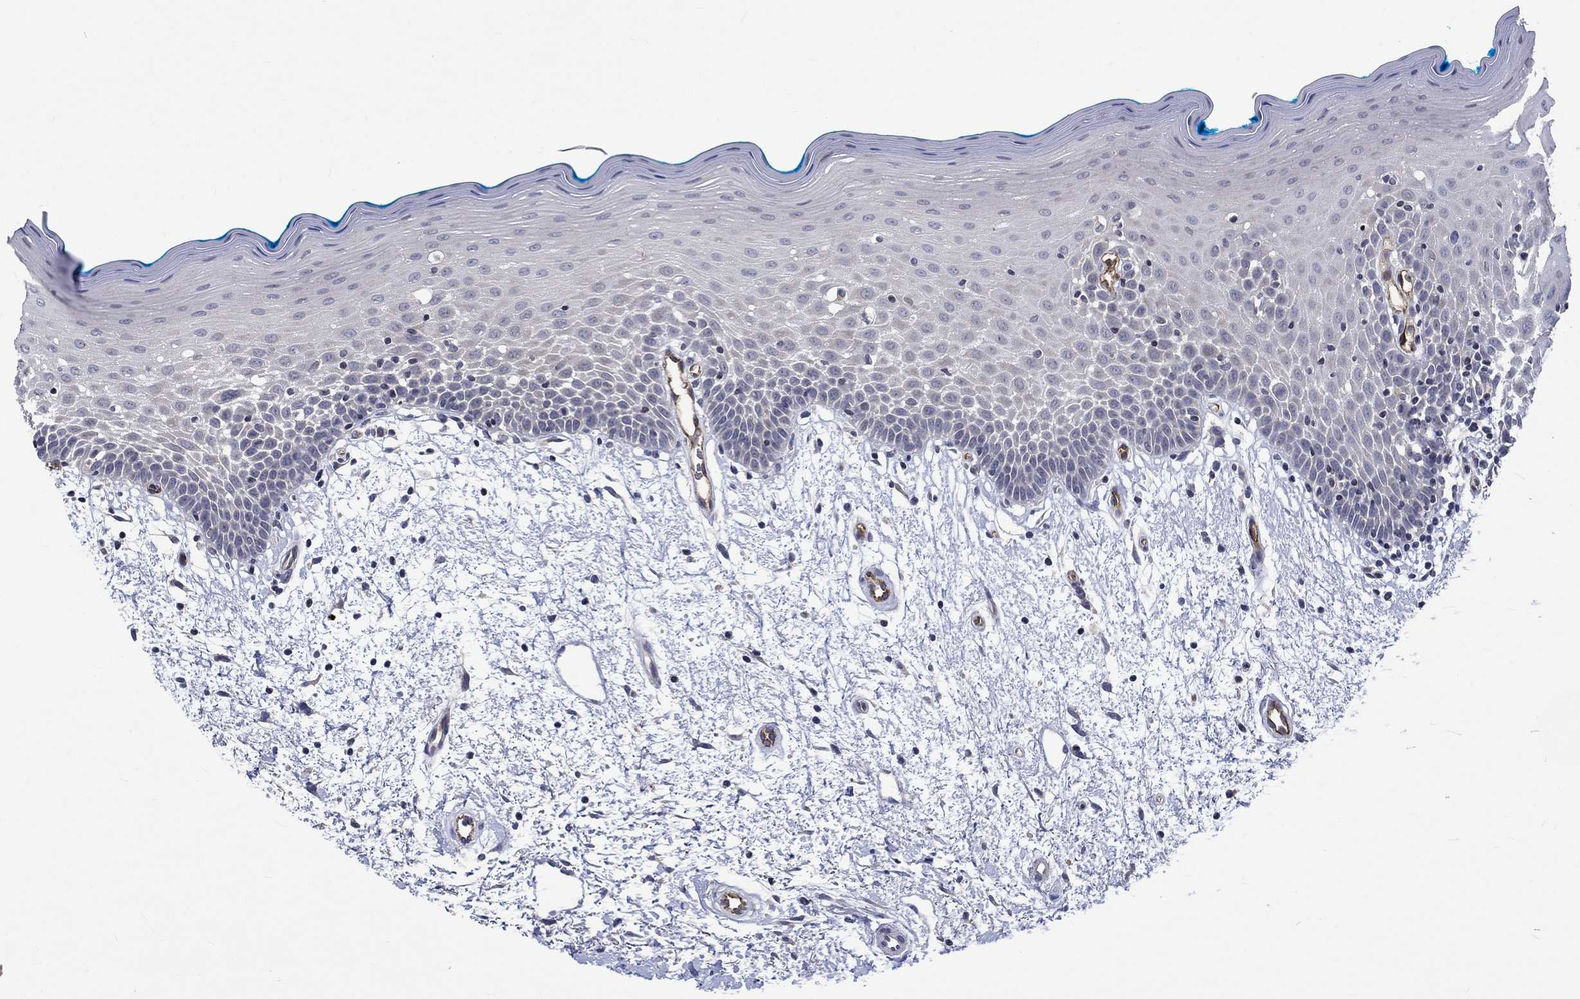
{"staining": {"intensity": "negative", "quantity": "none", "location": "none"}, "tissue": "oral mucosa", "cell_type": "Squamous epithelial cells", "image_type": "normal", "snomed": [{"axis": "morphology", "description": "Normal tissue, NOS"}, {"axis": "morphology", "description": "Squamous cell carcinoma, NOS"}, {"axis": "topography", "description": "Oral tissue"}, {"axis": "topography", "description": "Head-Neck"}], "caption": "IHC micrograph of unremarkable oral mucosa: oral mucosa stained with DAB (3,3'-diaminobenzidine) displays no significant protein expression in squamous epithelial cells.", "gene": "GJA5", "patient": {"sex": "female", "age": 75}}